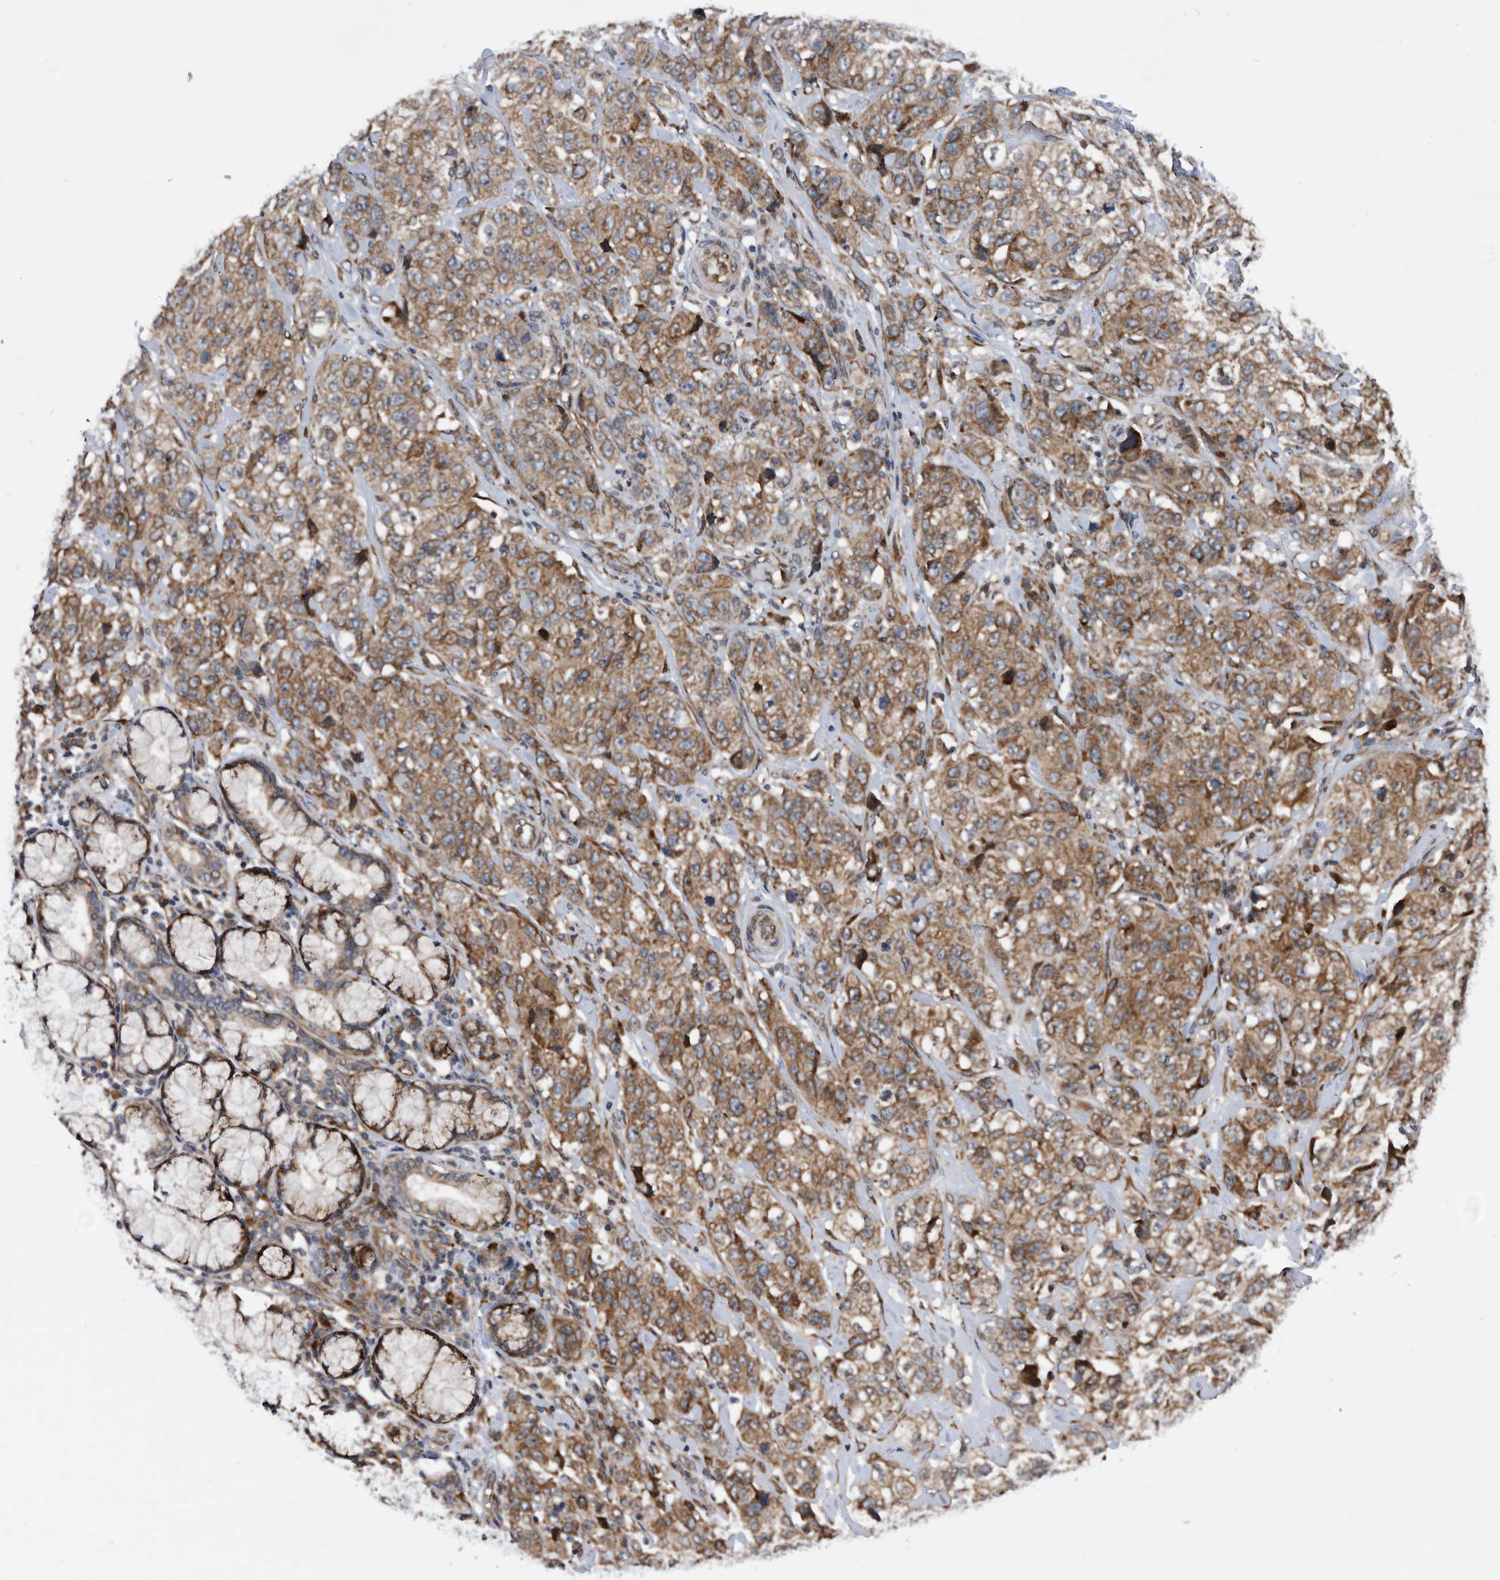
{"staining": {"intensity": "moderate", "quantity": ">75%", "location": "cytoplasmic/membranous"}, "tissue": "stomach cancer", "cell_type": "Tumor cells", "image_type": "cancer", "snomed": [{"axis": "morphology", "description": "Adenocarcinoma, NOS"}, {"axis": "topography", "description": "Stomach"}], "caption": "Moderate cytoplasmic/membranous positivity is seen in about >75% of tumor cells in stomach cancer. The staining is performed using DAB brown chromogen to label protein expression. The nuclei are counter-stained blue using hematoxylin.", "gene": "SERINC2", "patient": {"sex": "male", "age": 48}}